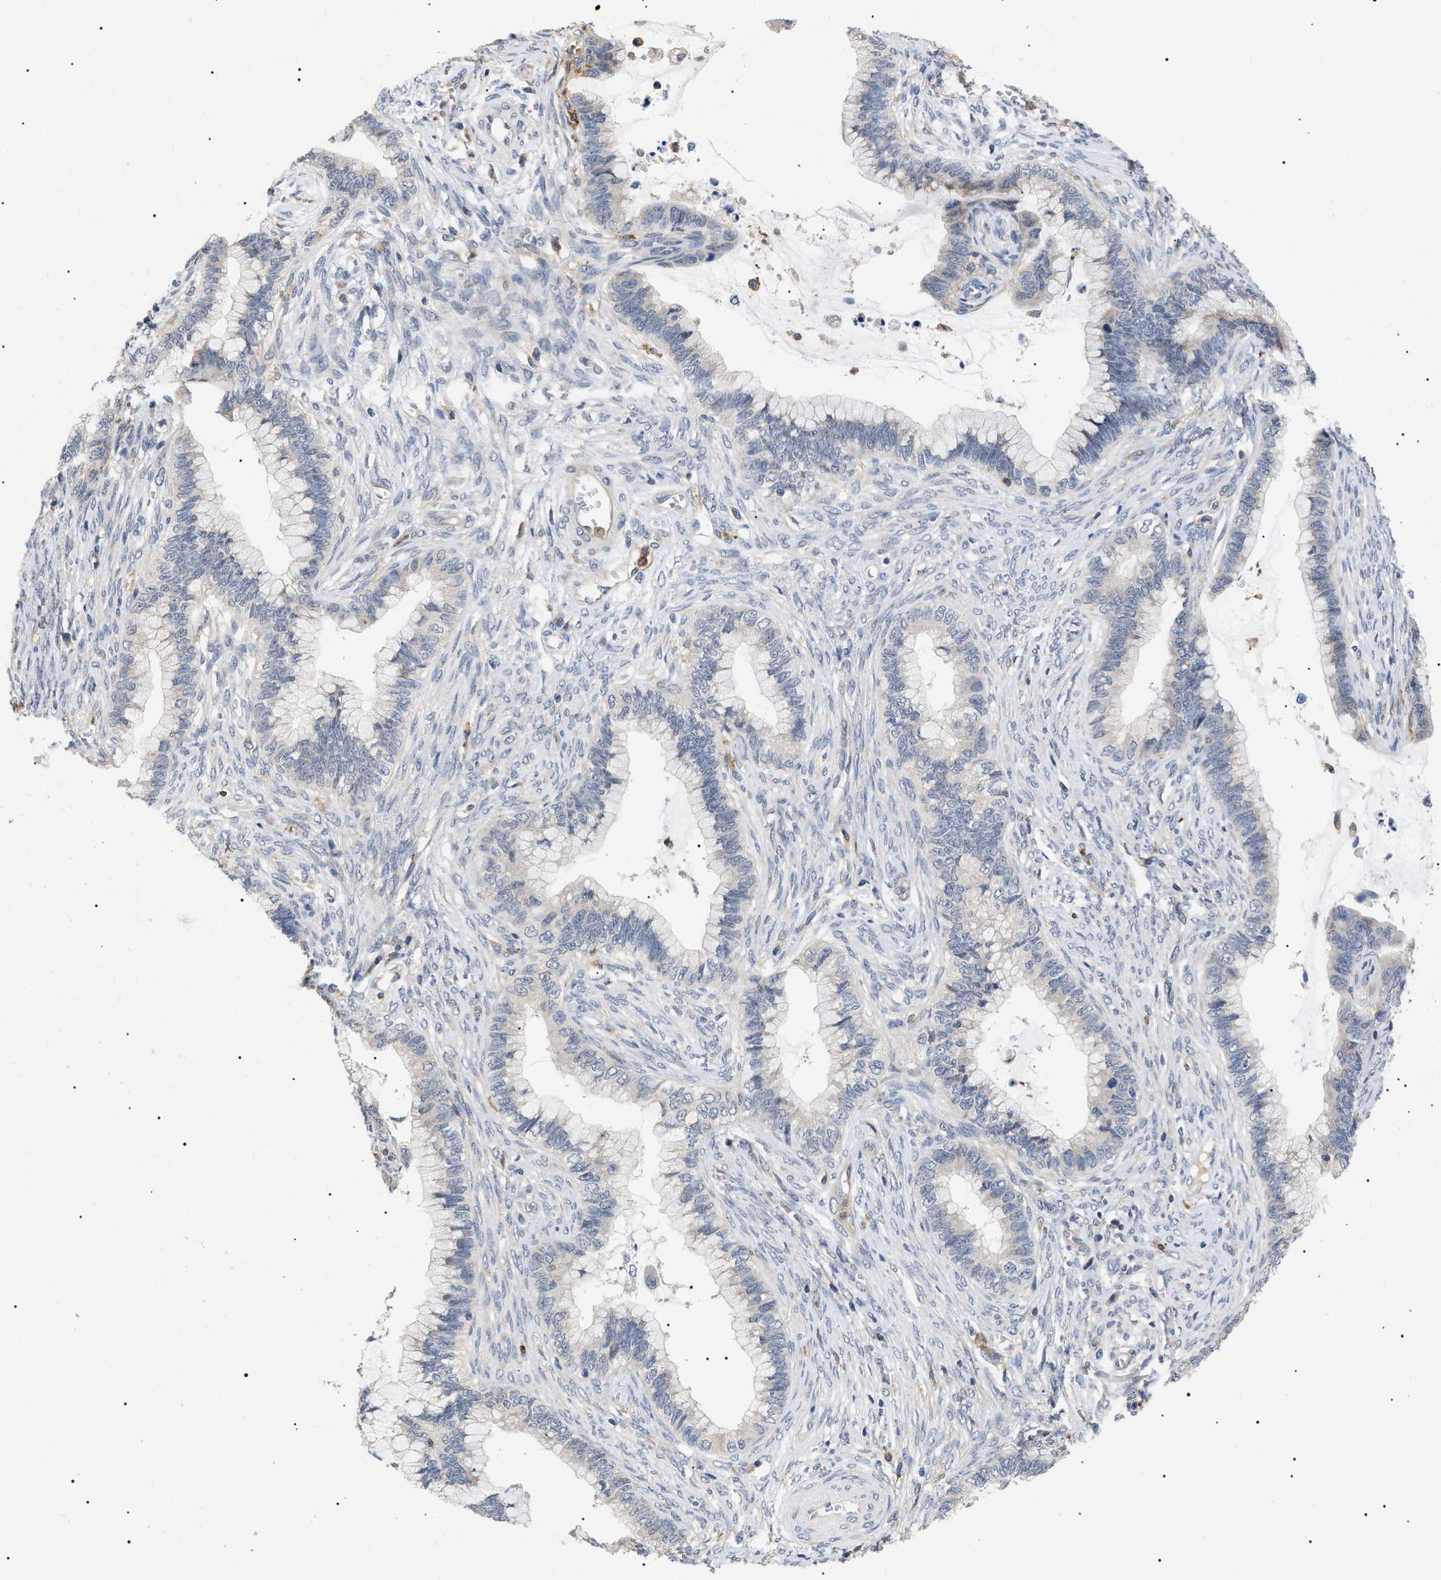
{"staining": {"intensity": "negative", "quantity": "none", "location": "none"}, "tissue": "cervical cancer", "cell_type": "Tumor cells", "image_type": "cancer", "snomed": [{"axis": "morphology", "description": "Adenocarcinoma, NOS"}, {"axis": "topography", "description": "Cervix"}], "caption": "Adenocarcinoma (cervical) was stained to show a protein in brown. There is no significant staining in tumor cells.", "gene": "CD300A", "patient": {"sex": "female", "age": 44}}